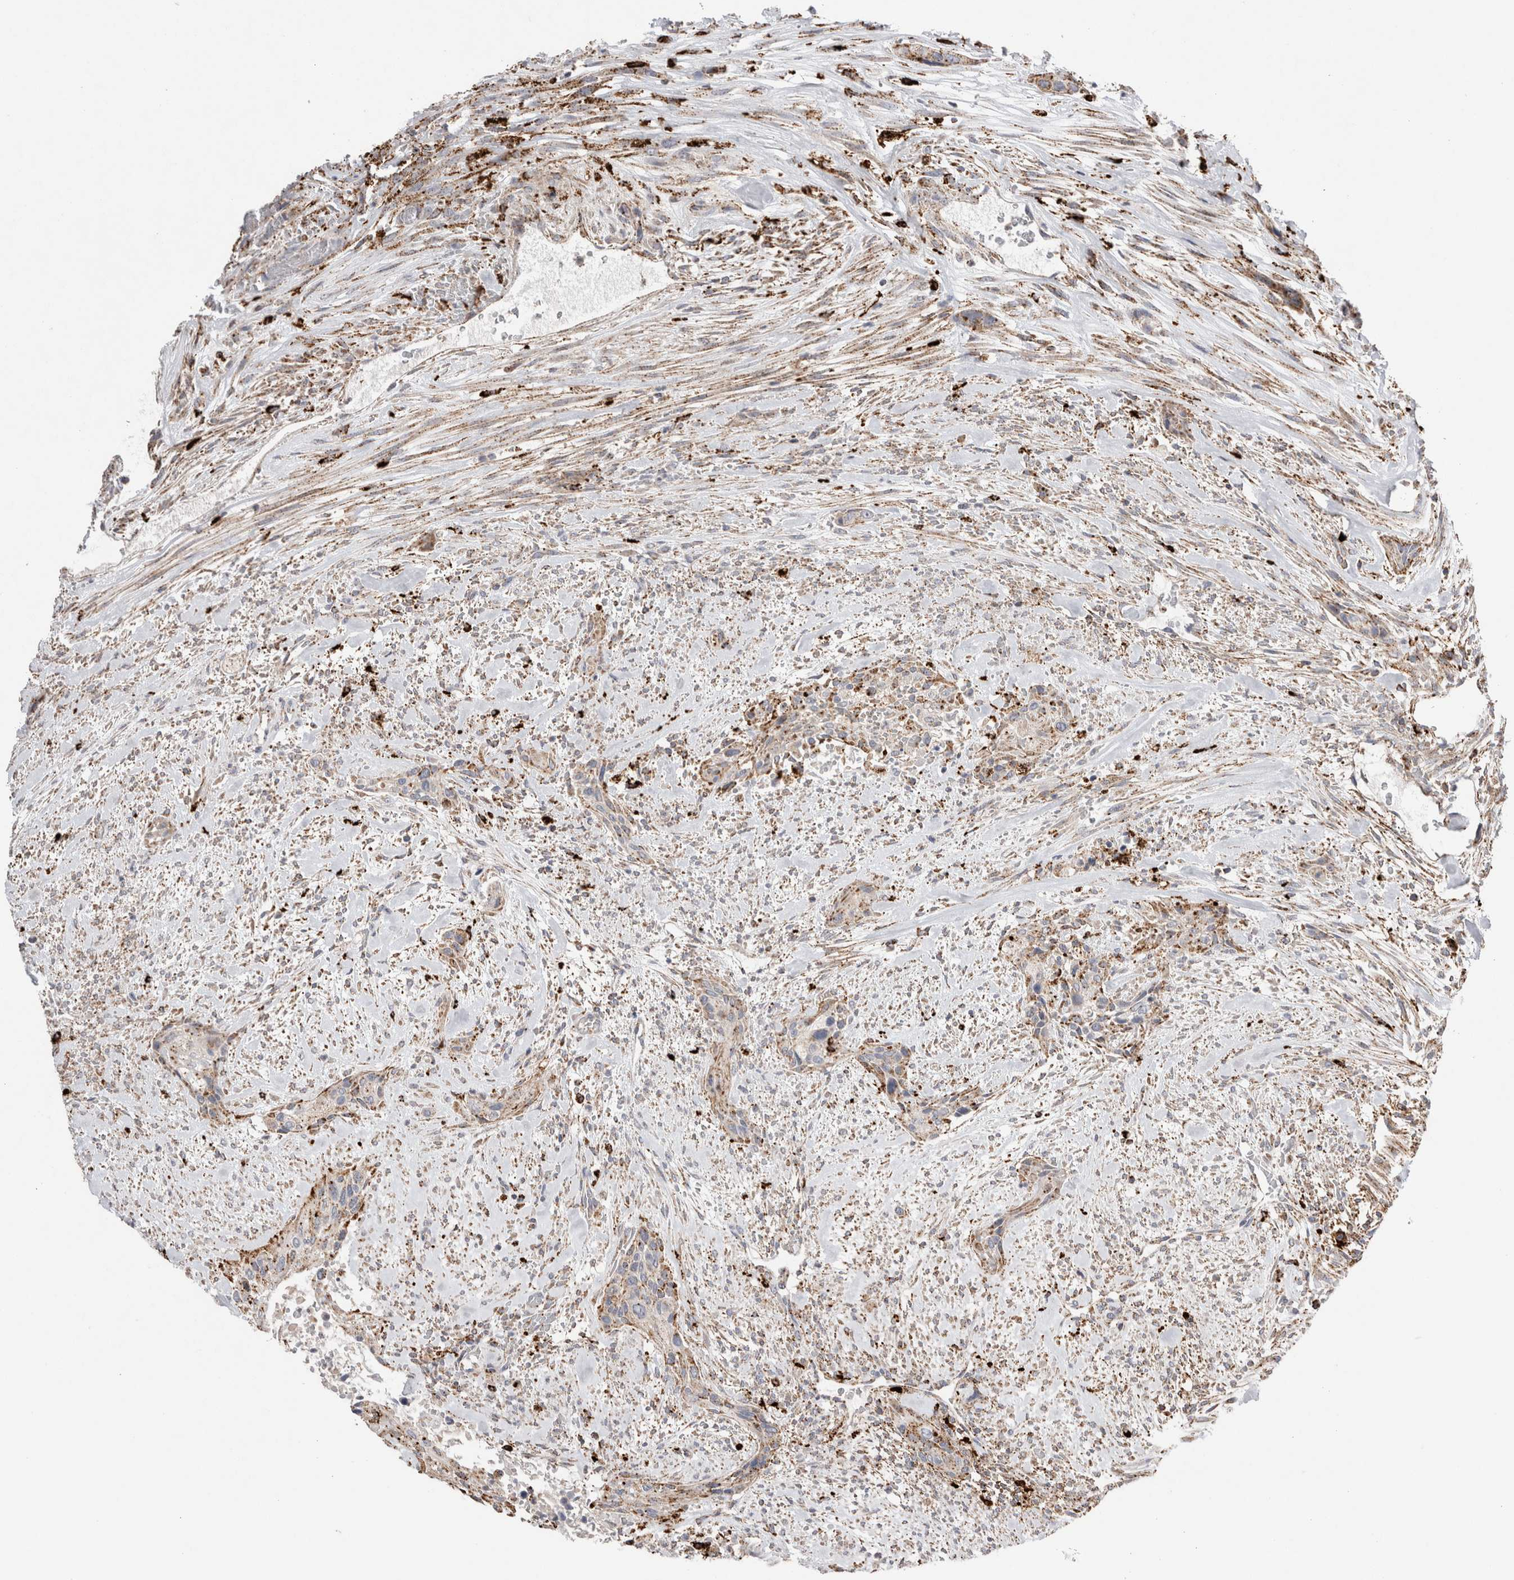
{"staining": {"intensity": "moderate", "quantity": ">75%", "location": "cytoplasmic/membranous"}, "tissue": "urothelial cancer", "cell_type": "Tumor cells", "image_type": "cancer", "snomed": [{"axis": "morphology", "description": "Urothelial carcinoma, High grade"}, {"axis": "topography", "description": "Urinary bladder"}], "caption": "This is a micrograph of immunohistochemistry staining of urothelial cancer, which shows moderate expression in the cytoplasmic/membranous of tumor cells.", "gene": "CTSA", "patient": {"sex": "male", "age": 35}}